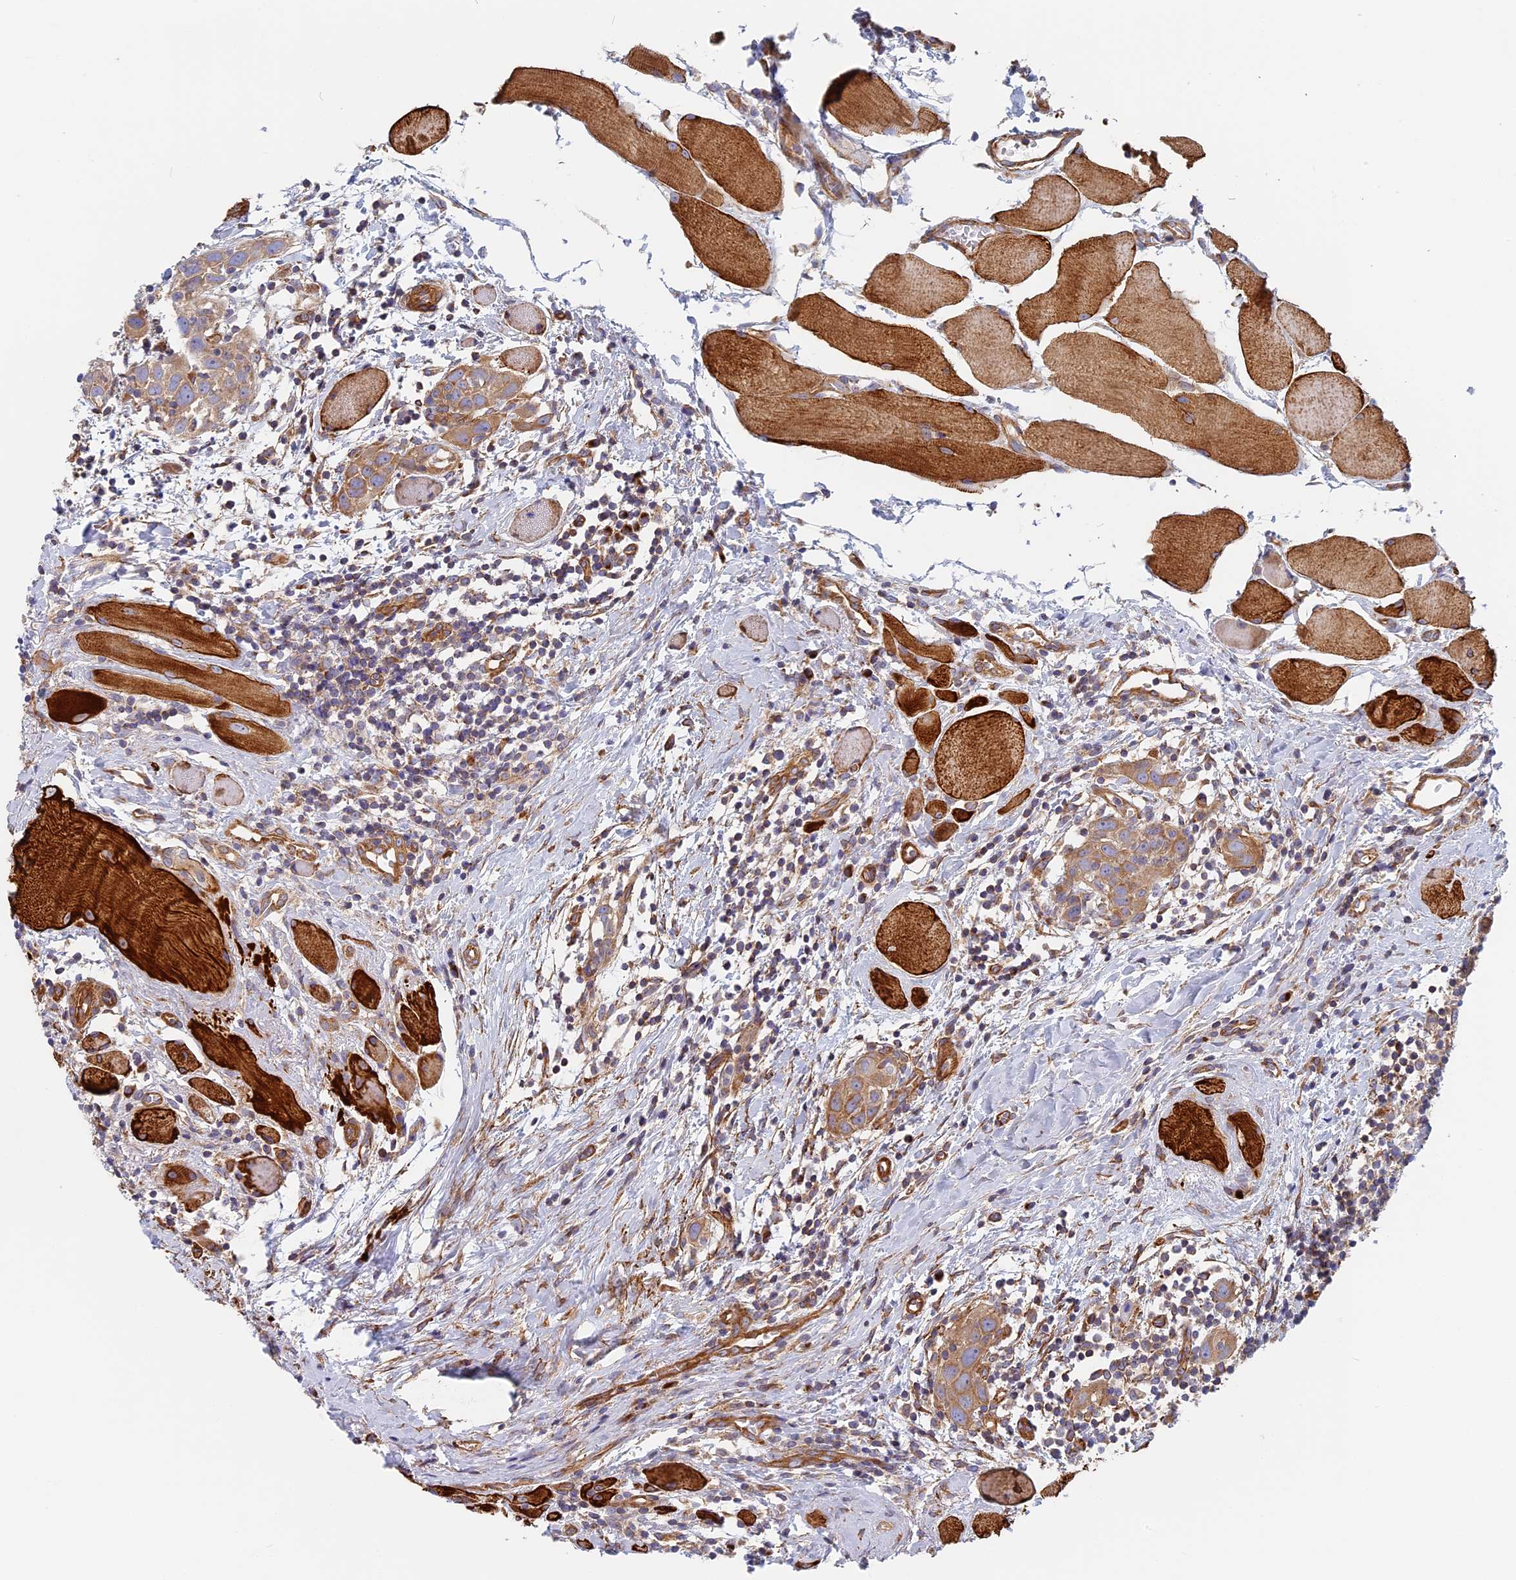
{"staining": {"intensity": "moderate", "quantity": ">75%", "location": "cytoplasmic/membranous"}, "tissue": "head and neck cancer", "cell_type": "Tumor cells", "image_type": "cancer", "snomed": [{"axis": "morphology", "description": "Squamous cell carcinoma, NOS"}, {"axis": "topography", "description": "Oral tissue"}, {"axis": "topography", "description": "Head-Neck"}], "caption": "An immunohistochemistry (IHC) photomicrograph of tumor tissue is shown. Protein staining in brown labels moderate cytoplasmic/membranous positivity in head and neck cancer within tumor cells.", "gene": "DDA1", "patient": {"sex": "female", "age": 50}}